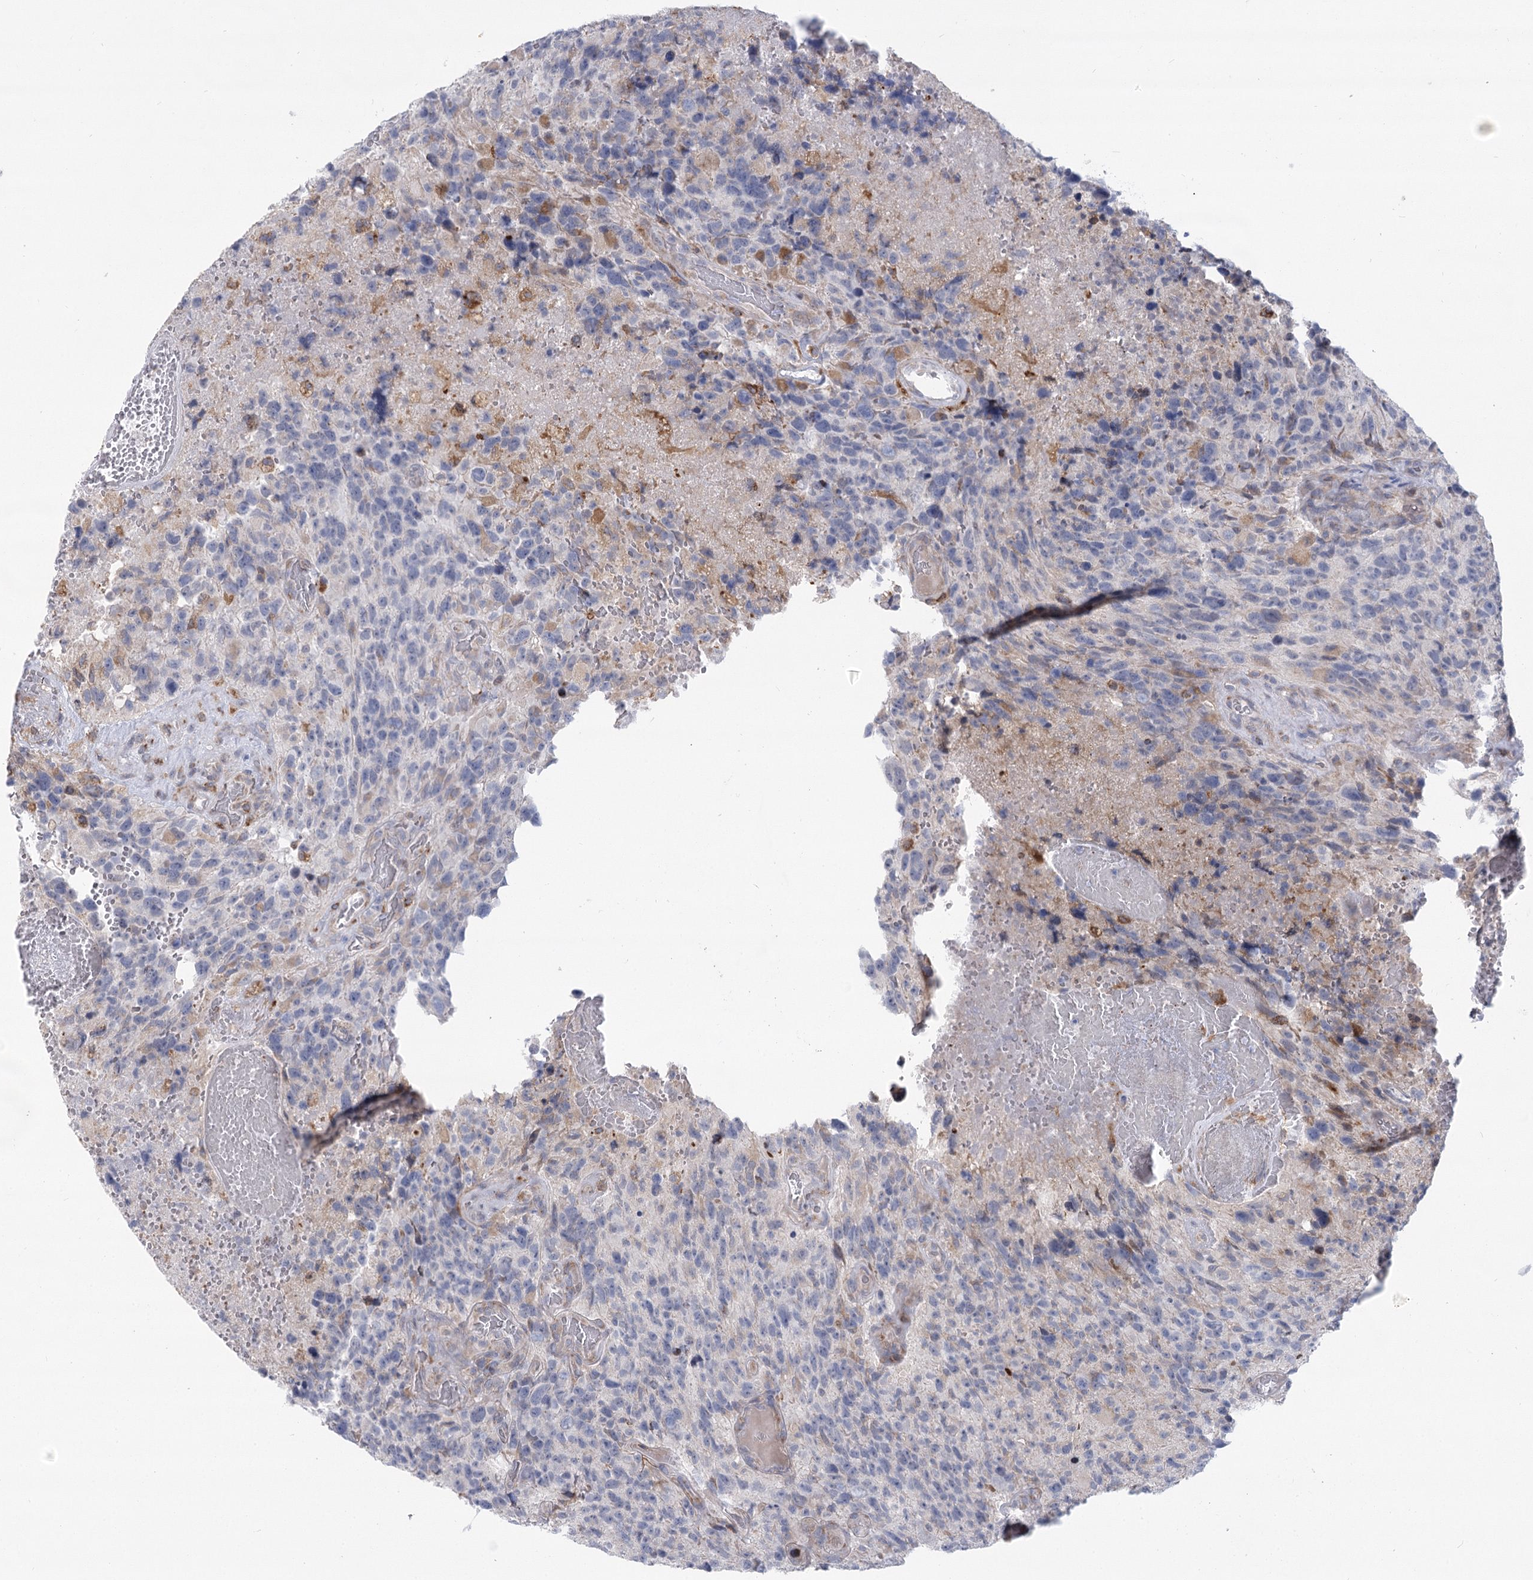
{"staining": {"intensity": "negative", "quantity": "none", "location": "none"}, "tissue": "glioma", "cell_type": "Tumor cells", "image_type": "cancer", "snomed": [{"axis": "morphology", "description": "Glioma, malignant, High grade"}, {"axis": "topography", "description": "Brain"}], "caption": "The histopathology image displays no staining of tumor cells in high-grade glioma (malignant). (IHC, brightfield microscopy, high magnification).", "gene": "NCKAP5", "patient": {"sex": "male", "age": 69}}